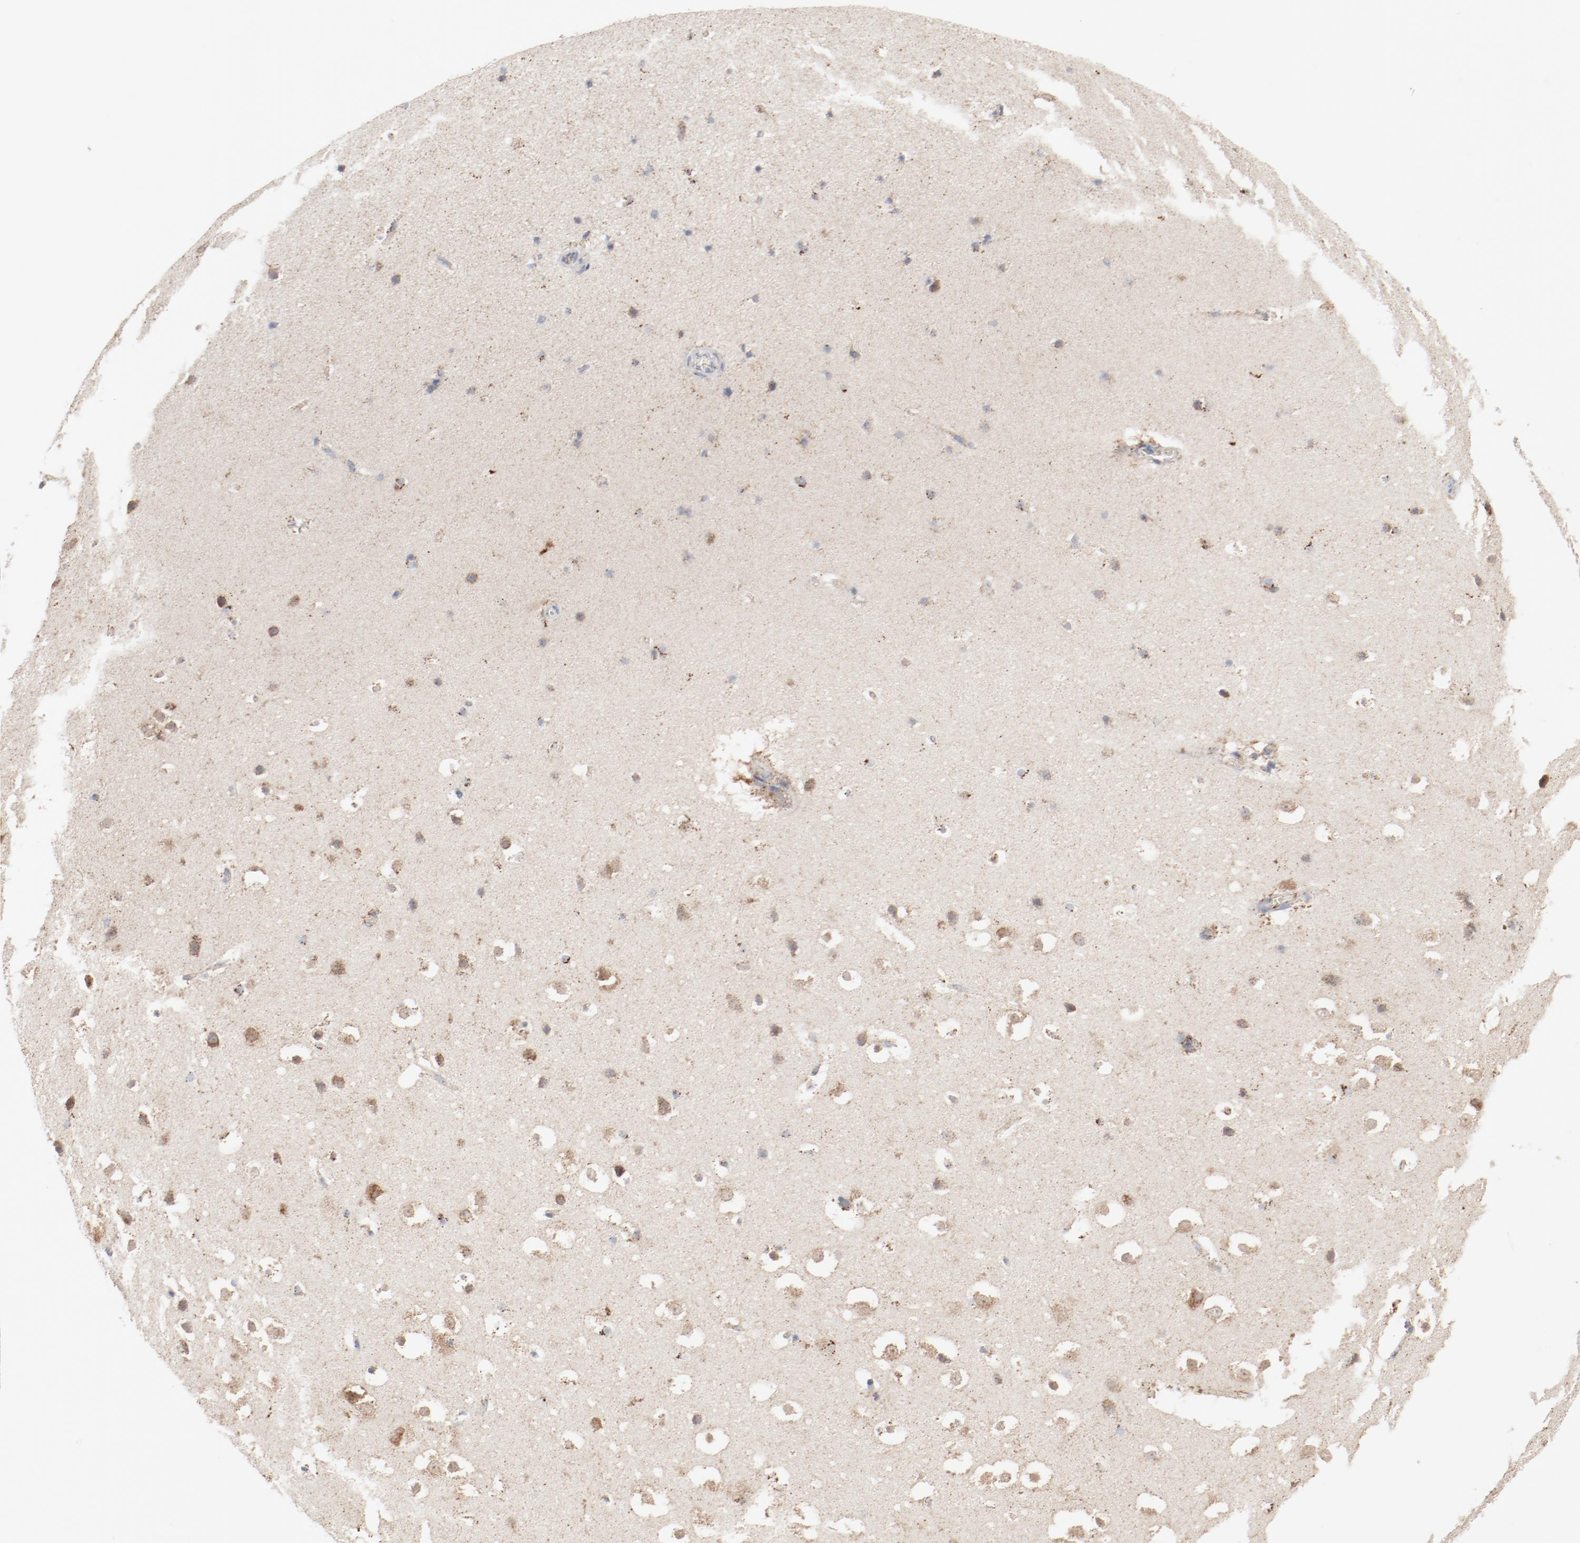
{"staining": {"intensity": "weak", "quantity": "25%-75%", "location": "cytoplasmic/membranous"}, "tissue": "hippocampus", "cell_type": "Glial cells", "image_type": "normal", "snomed": [{"axis": "morphology", "description": "Normal tissue, NOS"}, {"axis": "topography", "description": "Hippocampus"}], "caption": "Unremarkable hippocampus was stained to show a protein in brown. There is low levels of weak cytoplasmic/membranous expression in approximately 25%-75% of glial cells. Using DAB (brown) and hematoxylin (blue) stains, captured at high magnification using brightfield microscopy.", "gene": "SETD3", "patient": {"sex": "male", "age": 45}}